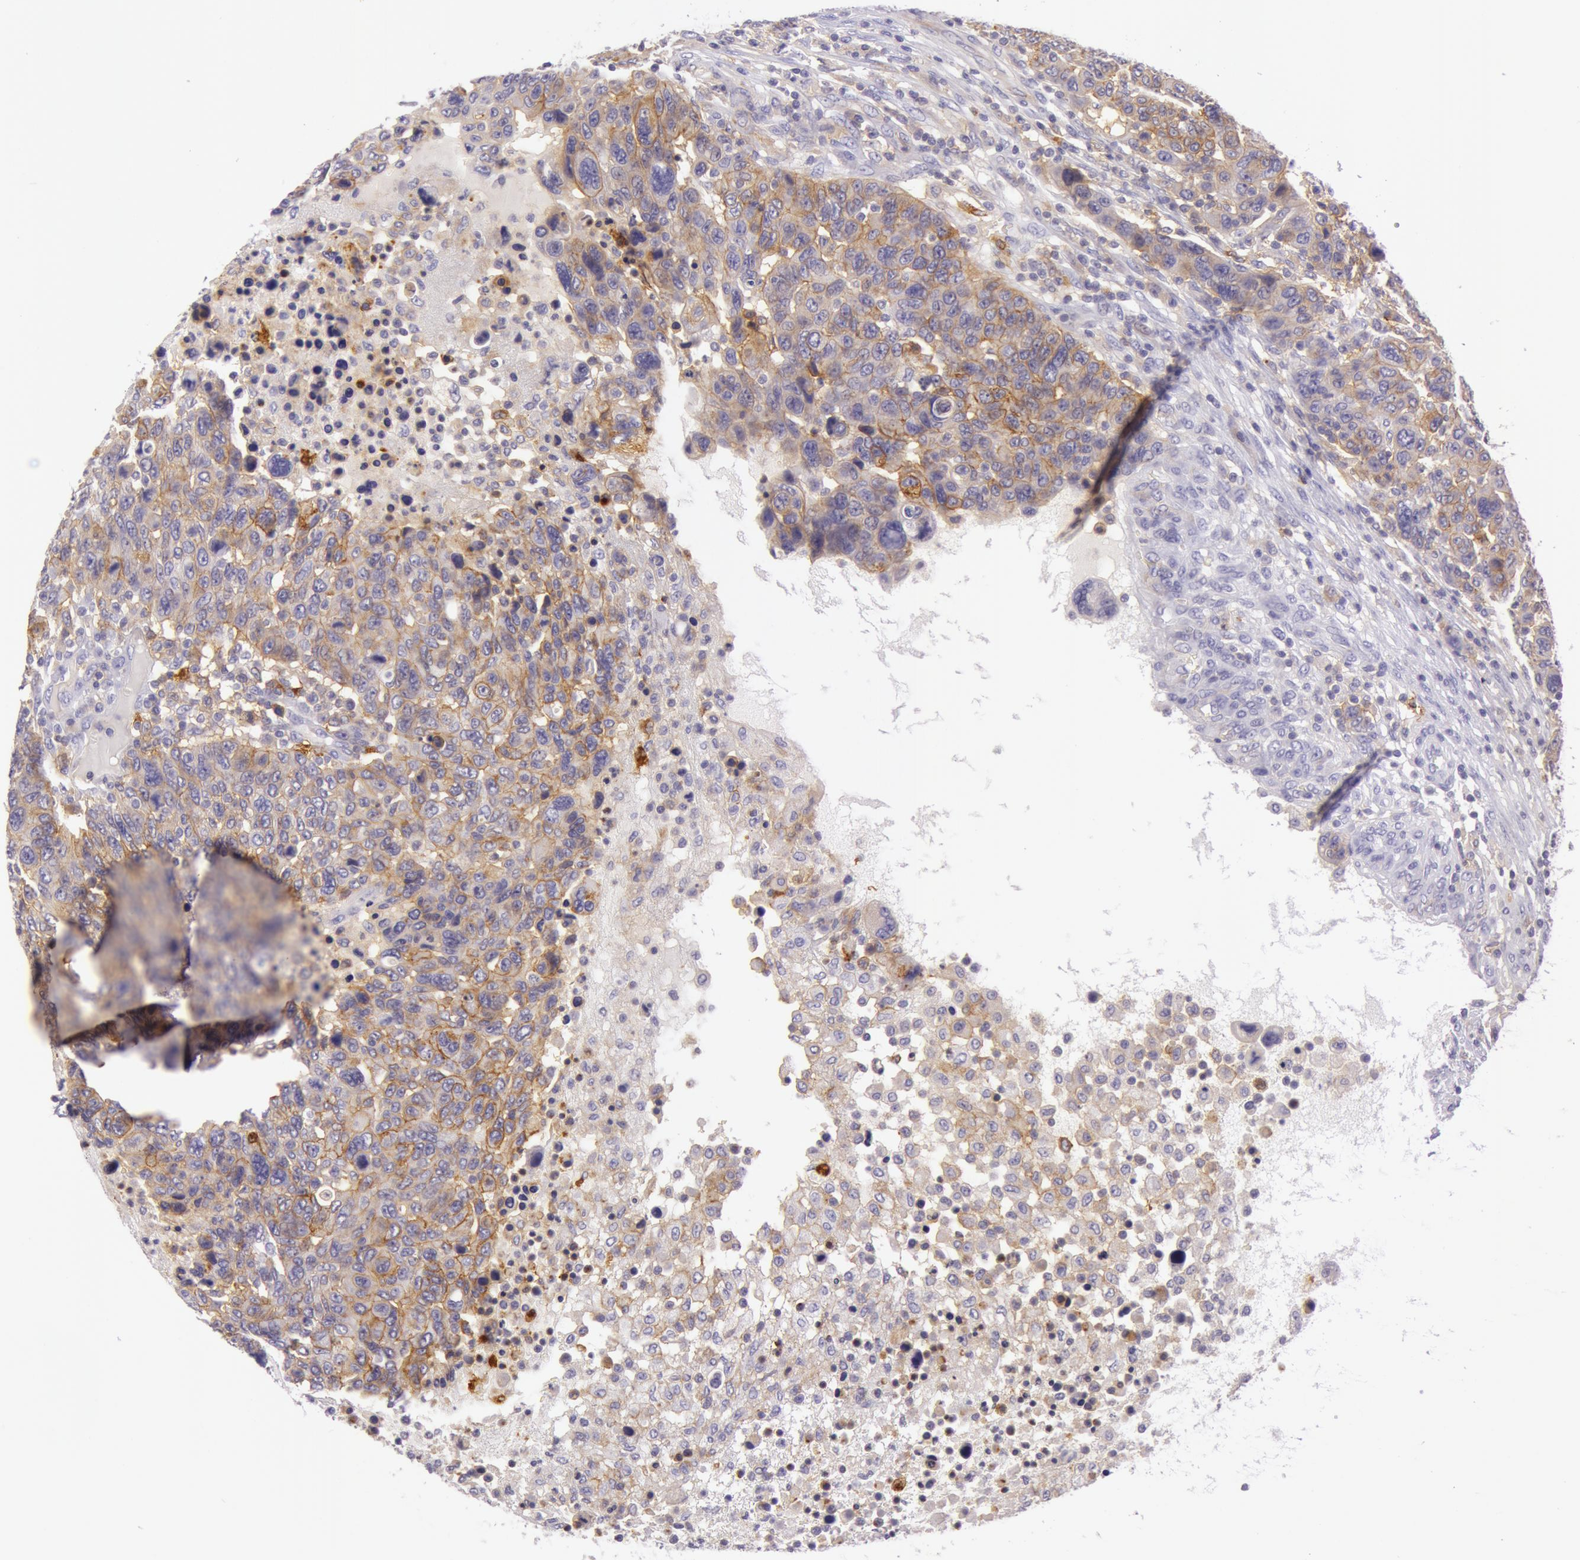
{"staining": {"intensity": "weak", "quantity": ">75%", "location": "cytoplasmic/membranous"}, "tissue": "breast cancer", "cell_type": "Tumor cells", "image_type": "cancer", "snomed": [{"axis": "morphology", "description": "Duct carcinoma"}, {"axis": "topography", "description": "Breast"}], "caption": "A low amount of weak cytoplasmic/membranous staining is present in approximately >75% of tumor cells in breast cancer (infiltrating ductal carcinoma) tissue. (Stains: DAB (3,3'-diaminobenzidine) in brown, nuclei in blue, Microscopy: brightfield microscopy at high magnification).", "gene": "LY75", "patient": {"sex": "female", "age": 37}}